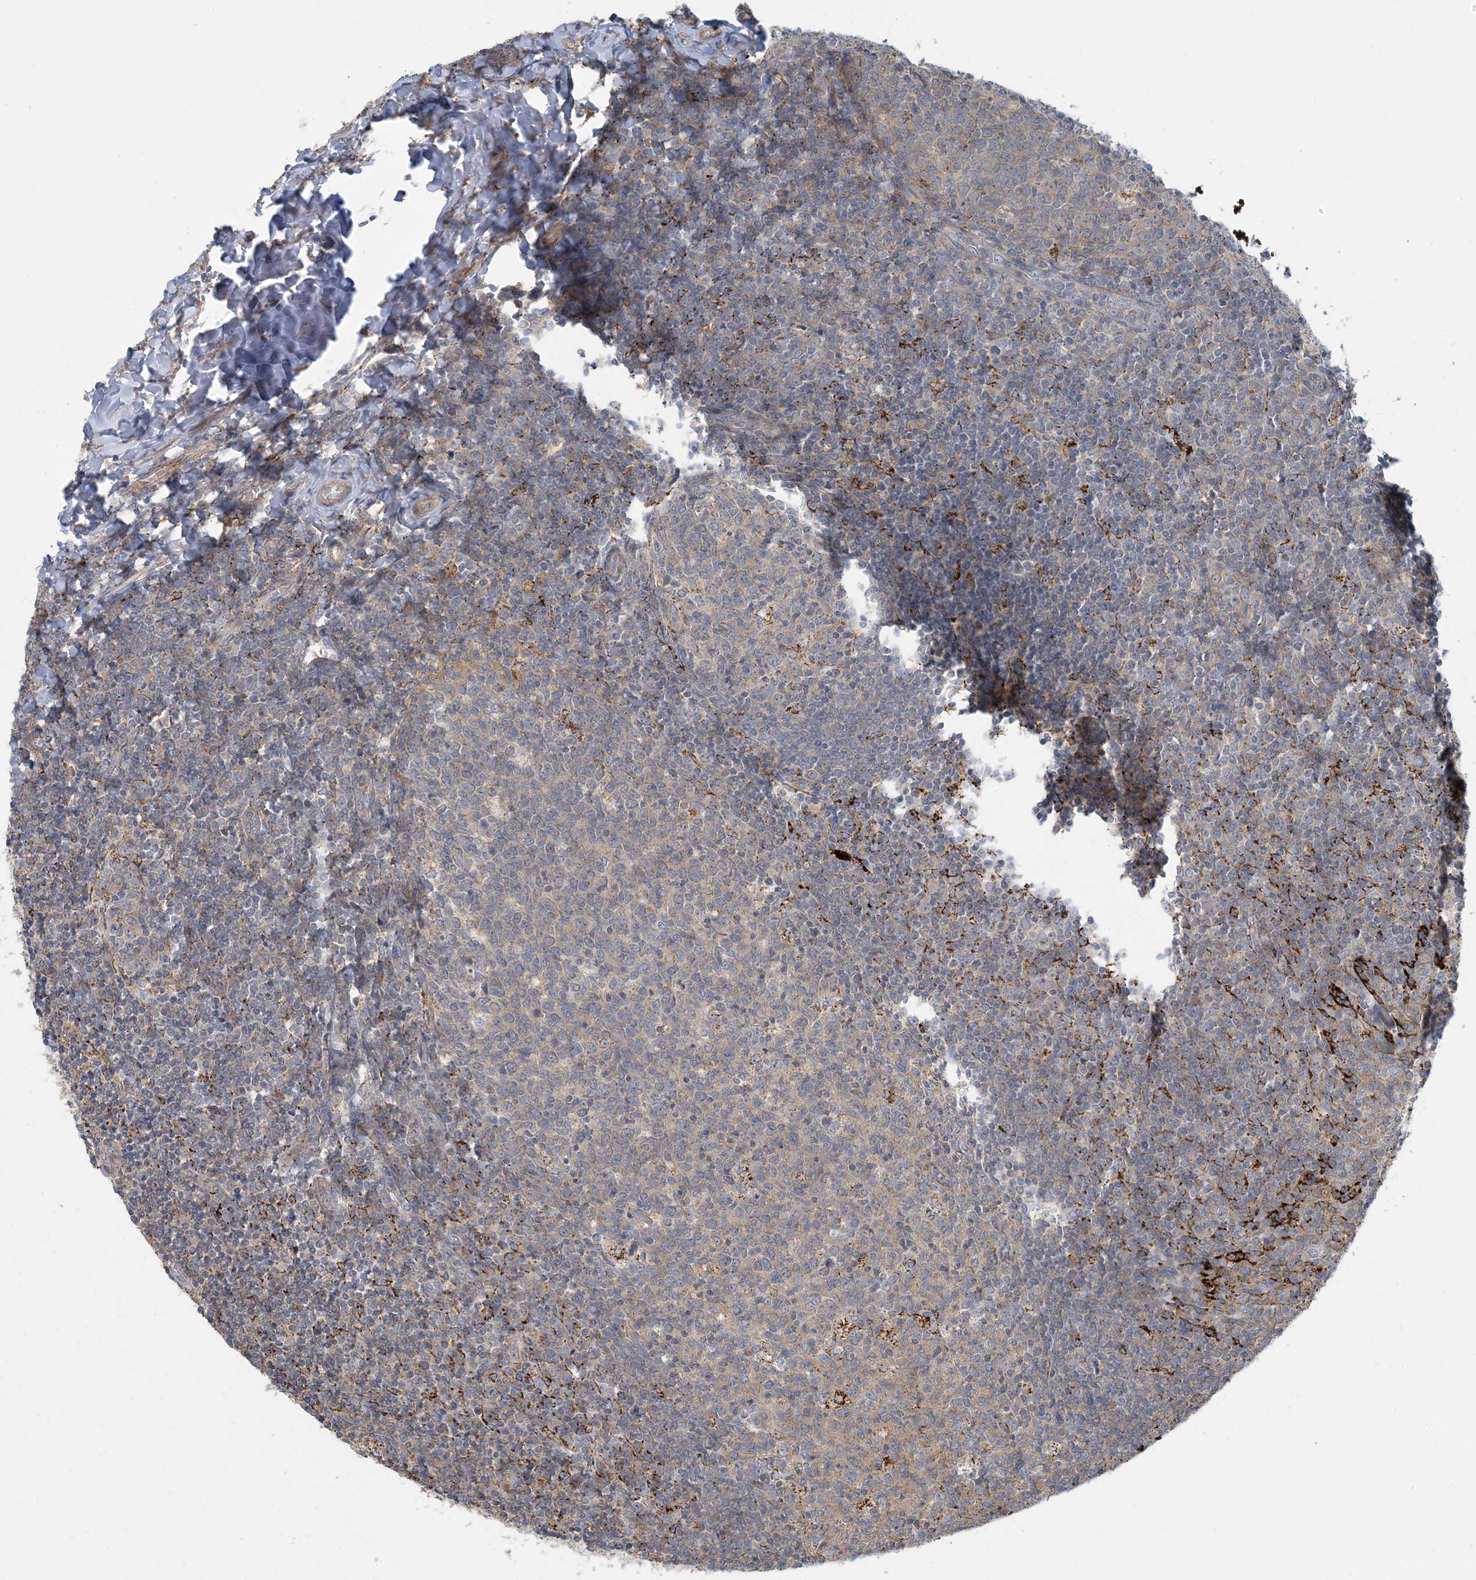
{"staining": {"intensity": "weak", "quantity": "25%-75%", "location": "cytoplasmic/membranous"}, "tissue": "tonsil", "cell_type": "Germinal center cells", "image_type": "normal", "snomed": [{"axis": "morphology", "description": "Normal tissue, NOS"}, {"axis": "topography", "description": "Tonsil"}], "caption": "The image shows a brown stain indicating the presence of a protein in the cytoplasmic/membranous of germinal center cells in tonsil. Immunohistochemistry stains the protein in brown and the nuclei are stained blue.", "gene": "LTN1", "patient": {"sex": "female", "age": 19}}